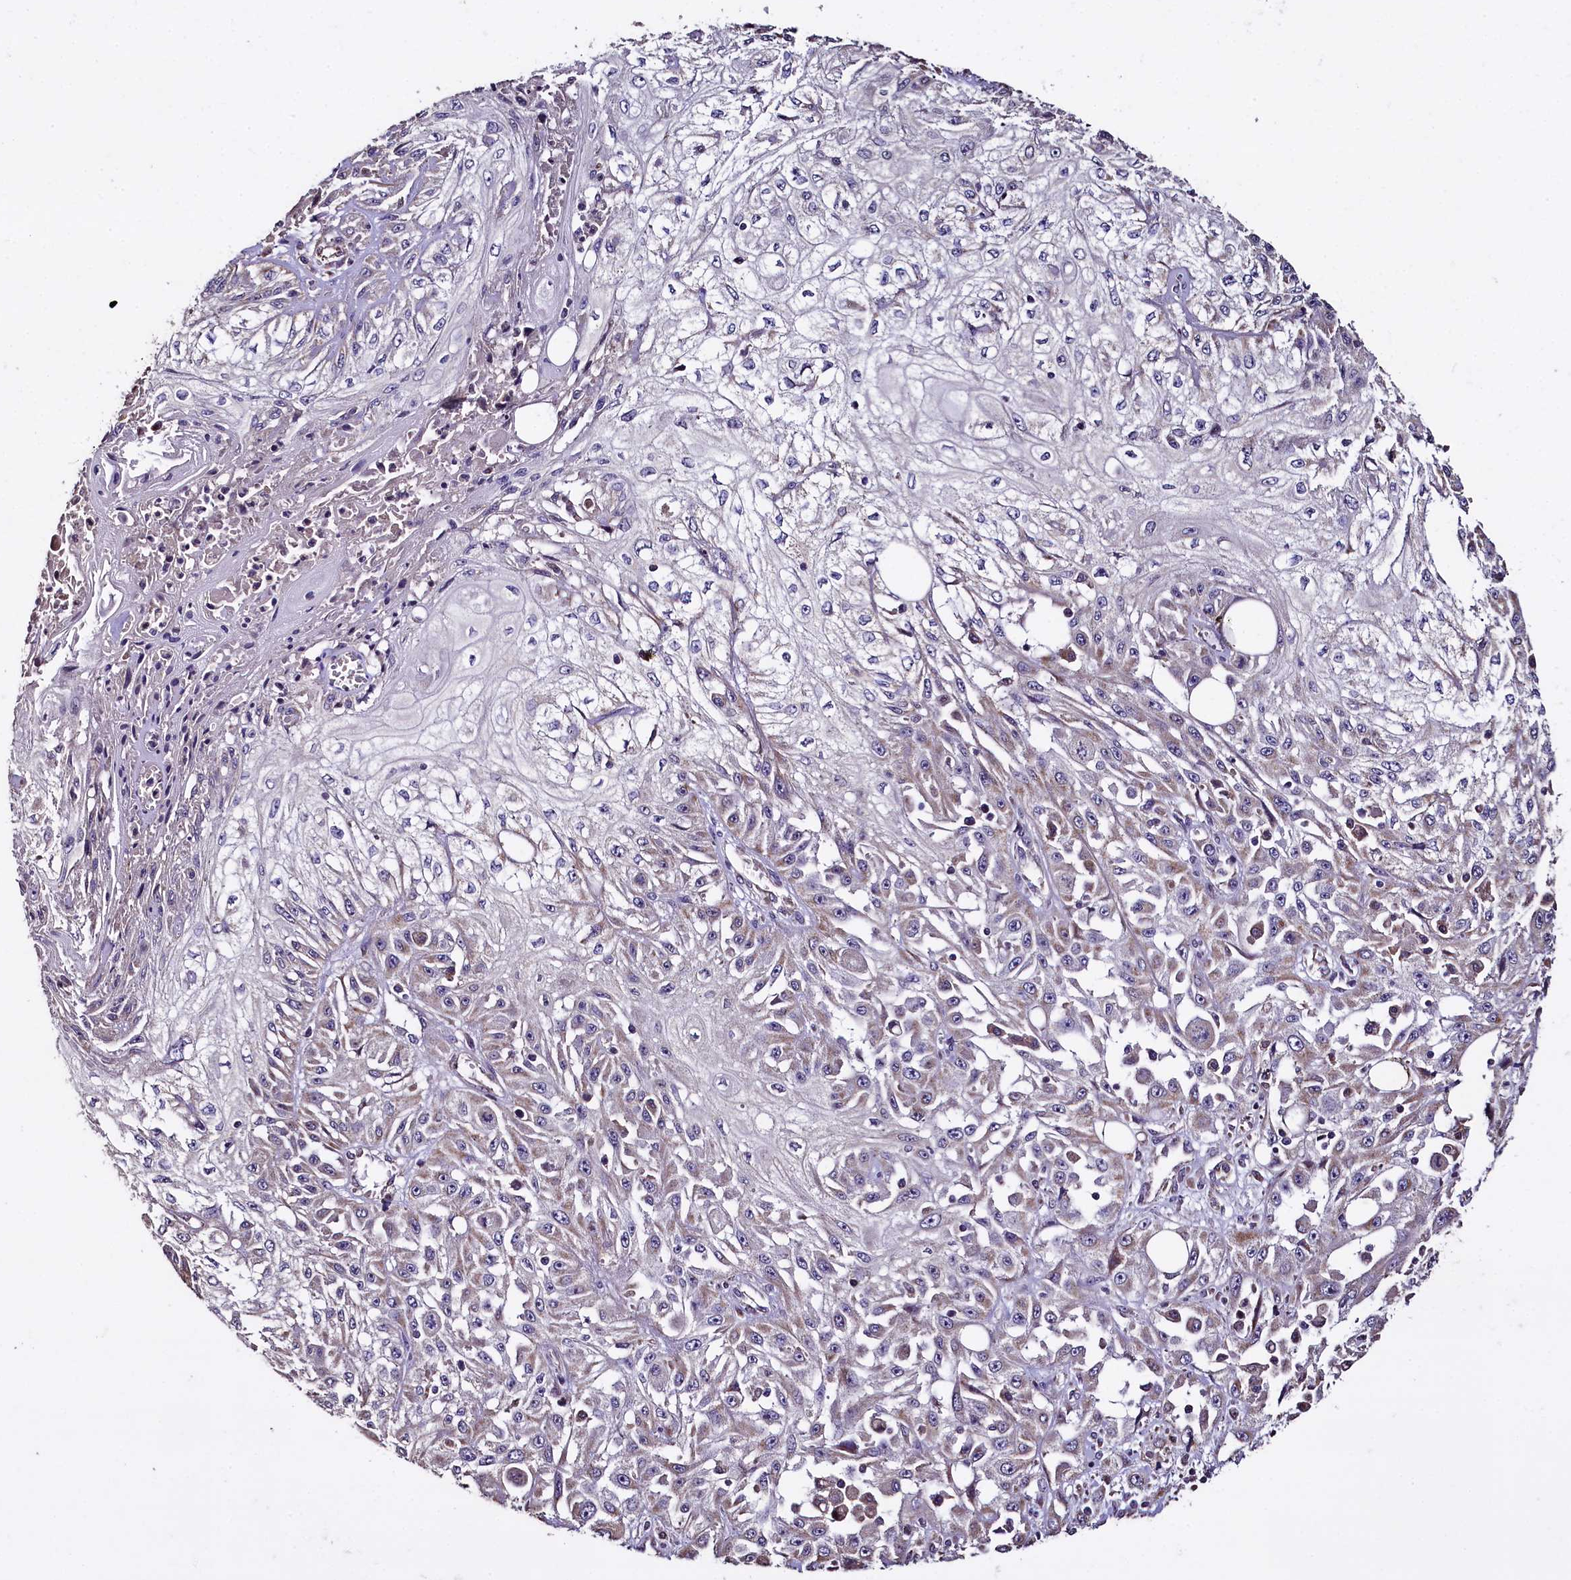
{"staining": {"intensity": "negative", "quantity": "none", "location": "none"}, "tissue": "skin cancer", "cell_type": "Tumor cells", "image_type": "cancer", "snomed": [{"axis": "morphology", "description": "Squamous cell carcinoma, NOS"}, {"axis": "morphology", "description": "Squamous cell carcinoma, metastatic, NOS"}, {"axis": "topography", "description": "Skin"}, {"axis": "topography", "description": "Lymph node"}], "caption": "Immunohistochemistry of human skin squamous cell carcinoma displays no staining in tumor cells. (DAB (3,3'-diaminobenzidine) IHC visualized using brightfield microscopy, high magnification).", "gene": "COQ9", "patient": {"sex": "male", "age": 75}}